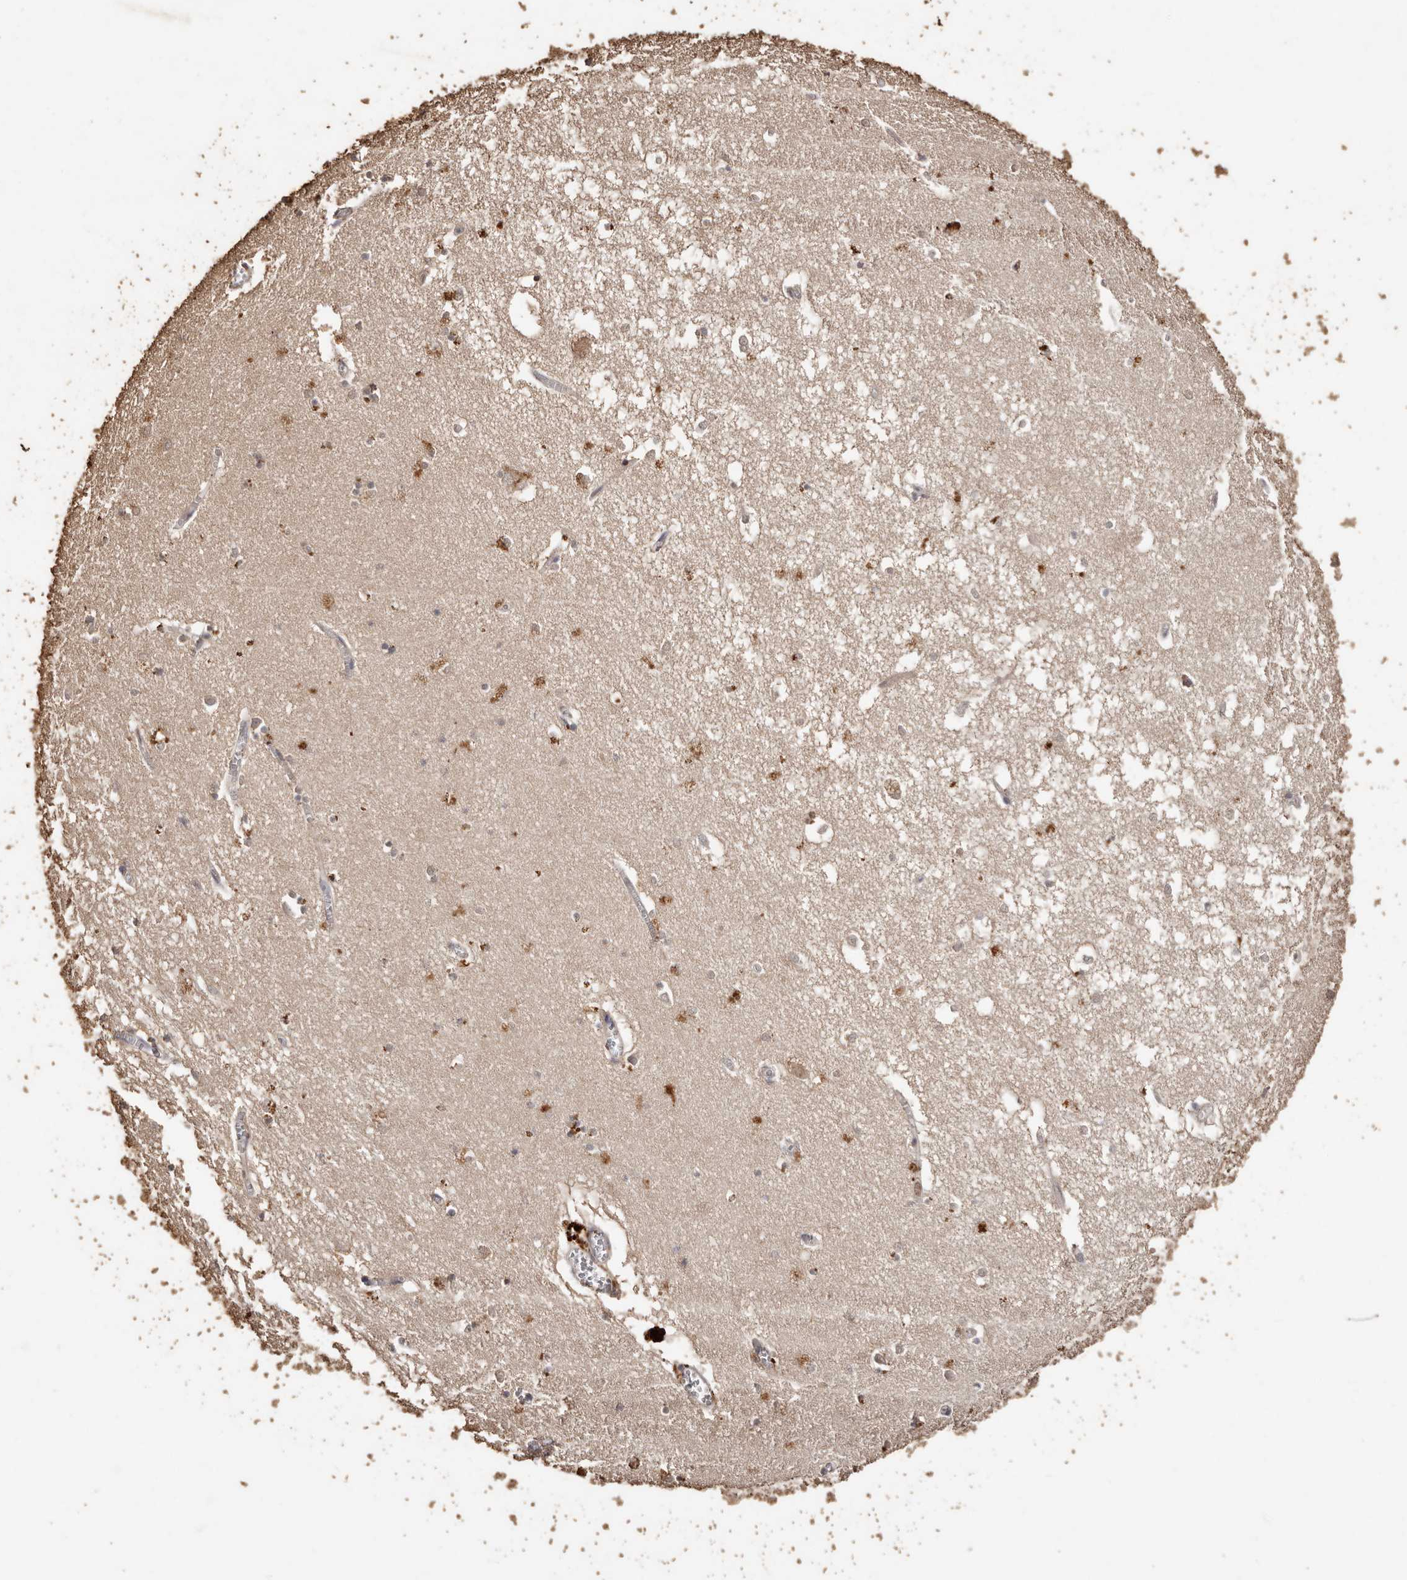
{"staining": {"intensity": "weak", "quantity": "25%-75%", "location": "cytoplasmic/membranous"}, "tissue": "hippocampus", "cell_type": "Glial cells", "image_type": "normal", "snomed": [{"axis": "morphology", "description": "Normal tissue, NOS"}, {"axis": "topography", "description": "Hippocampus"}], "caption": "Immunohistochemical staining of normal hippocampus shows 25%-75% levels of weak cytoplasmic/membranous protein positivity in about 25%-75% of glial cells. The protein of interest is shown in brown color, while the nuclei are stained blue.", "gene": "PKDCC", "patient": {"sex": "male", "age": 70}}